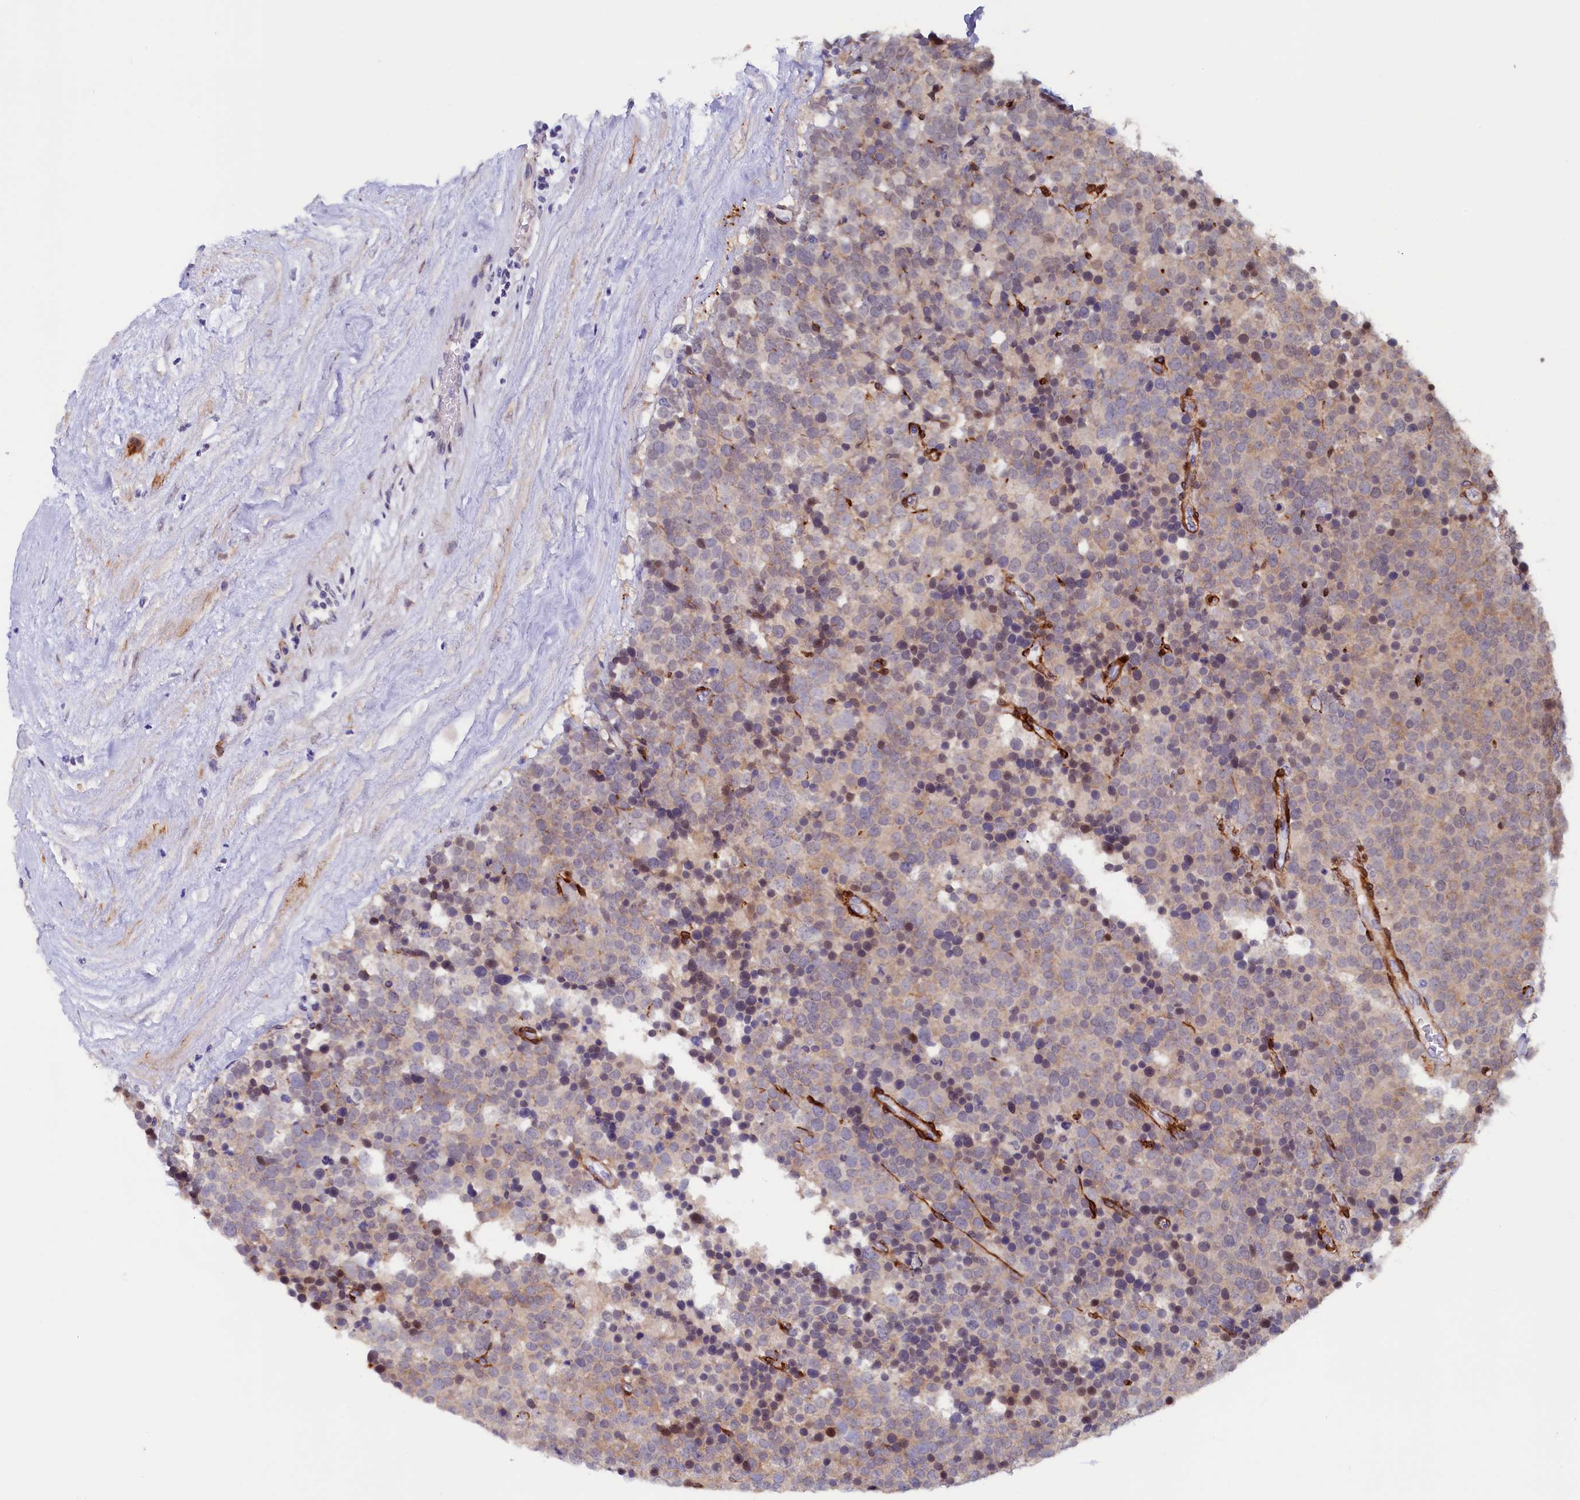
{"staining": {"intensity": "weak", "quantity": "<25%", "location": "cytoplasmic/membranous"}, "tissue": "testis cancer", "cell_type": "Tumor cells", "image_type": "cancer", "snomed": [{"axis": "morphology", "description": "Seminoma, NOS"}, {"axis": "topography", "description": "Testis"}], "caption": "The histopathology image reveals no significant staining in tumor cells of testis cancer (seminoma).", "gene": "PACSIN3", "patient": {"sex": "male", "age": 71}}